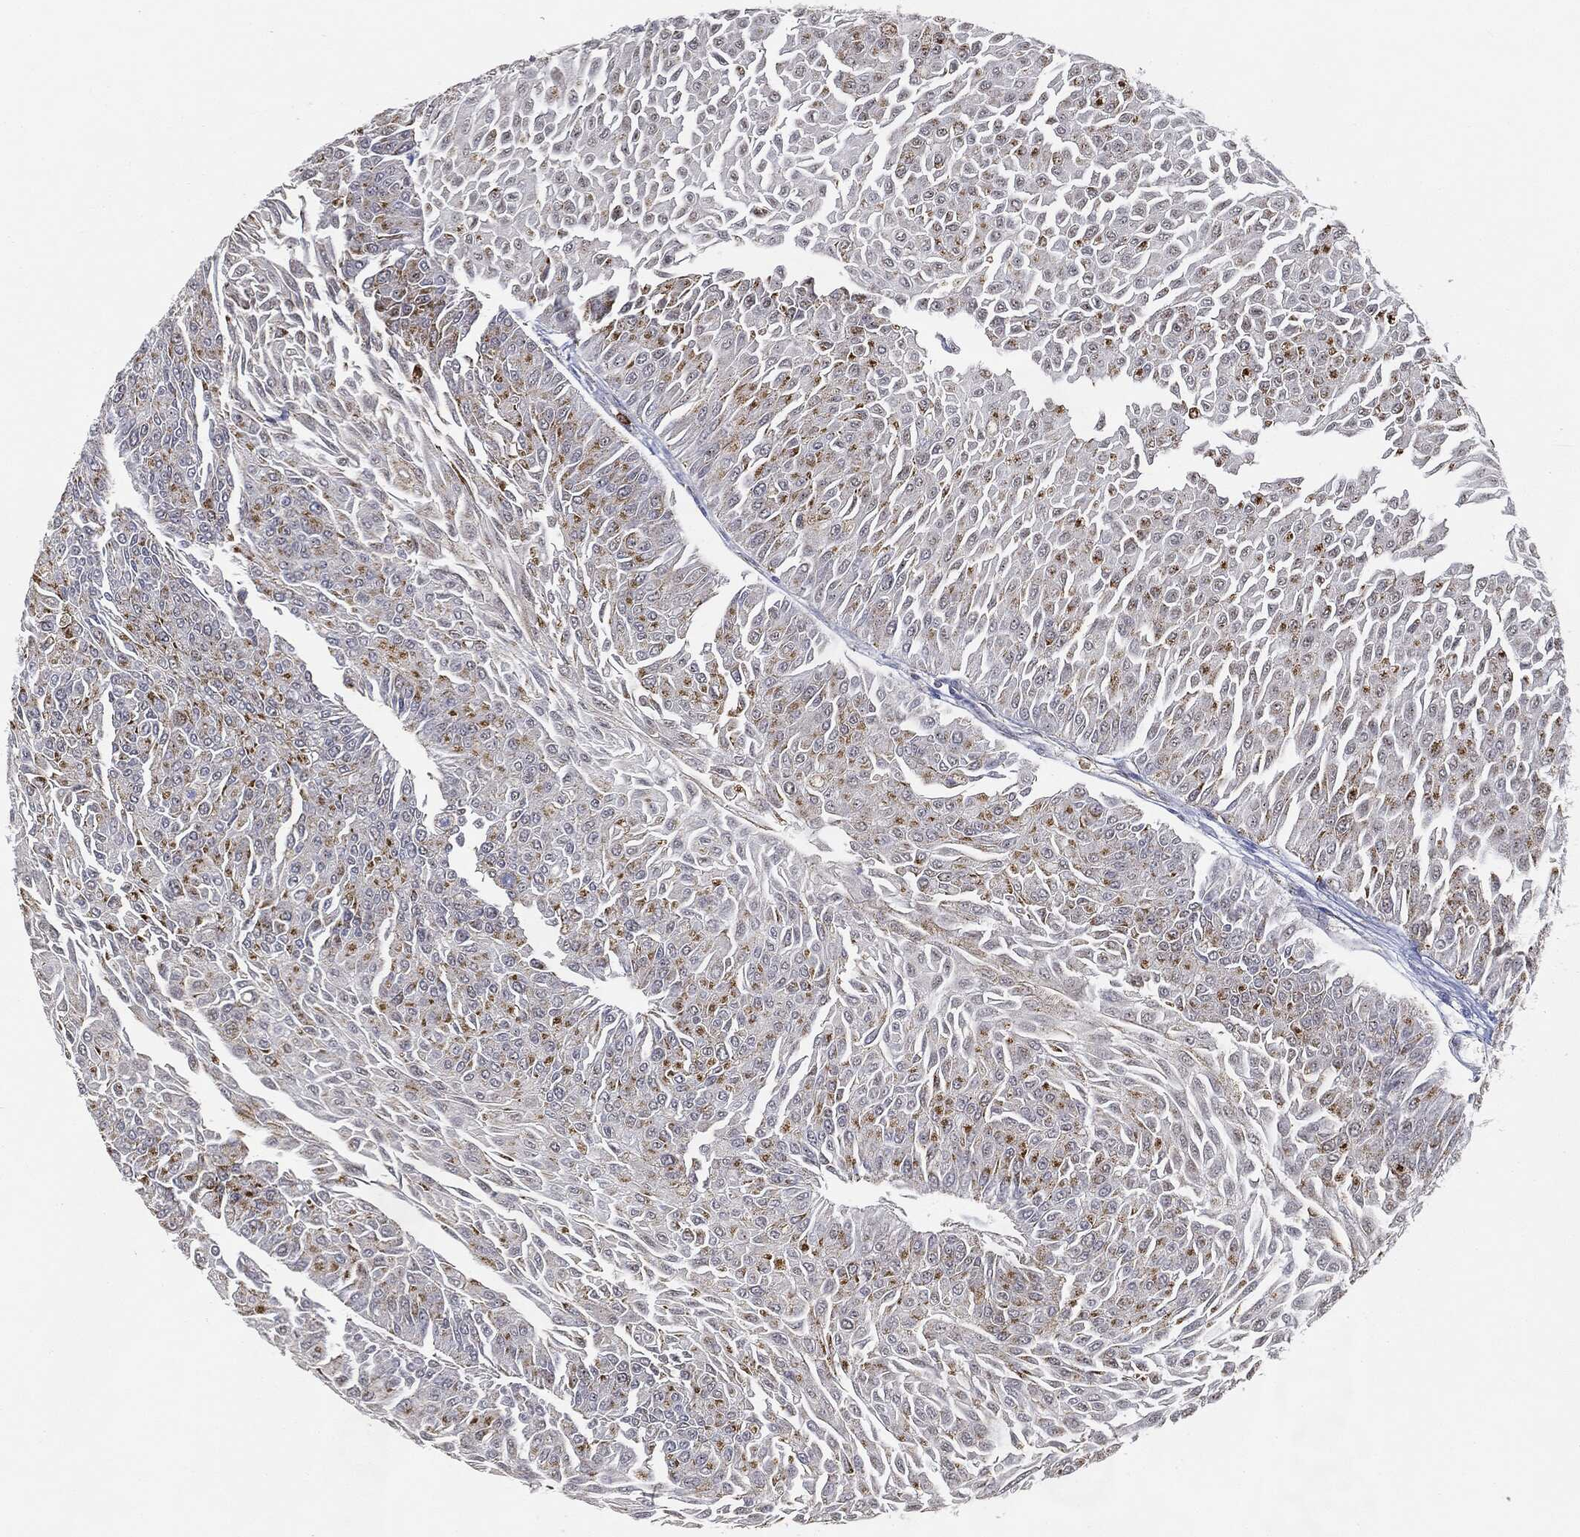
{"staining": {"intensity": "strong", "quantity": "<25%", "location": "cytoplasmic/membranous"}, "tissue": "urothelial cancer", "cell_type": "Tumor cells", "image_type": "cancer", "snomed": [{"axis": "morphology", "description": "Urothelial carcinoma, Low grade"}, {"axis": "topography", "description": "Urinary bladder"}], "caption": "A brown stain highlights strong cytoplasmic/membranous expression of a protein in low-grade urothelial carcinoma tumor cells.", "gene": "CAPN15", "patient": {"sex": "male", "age": 67}}